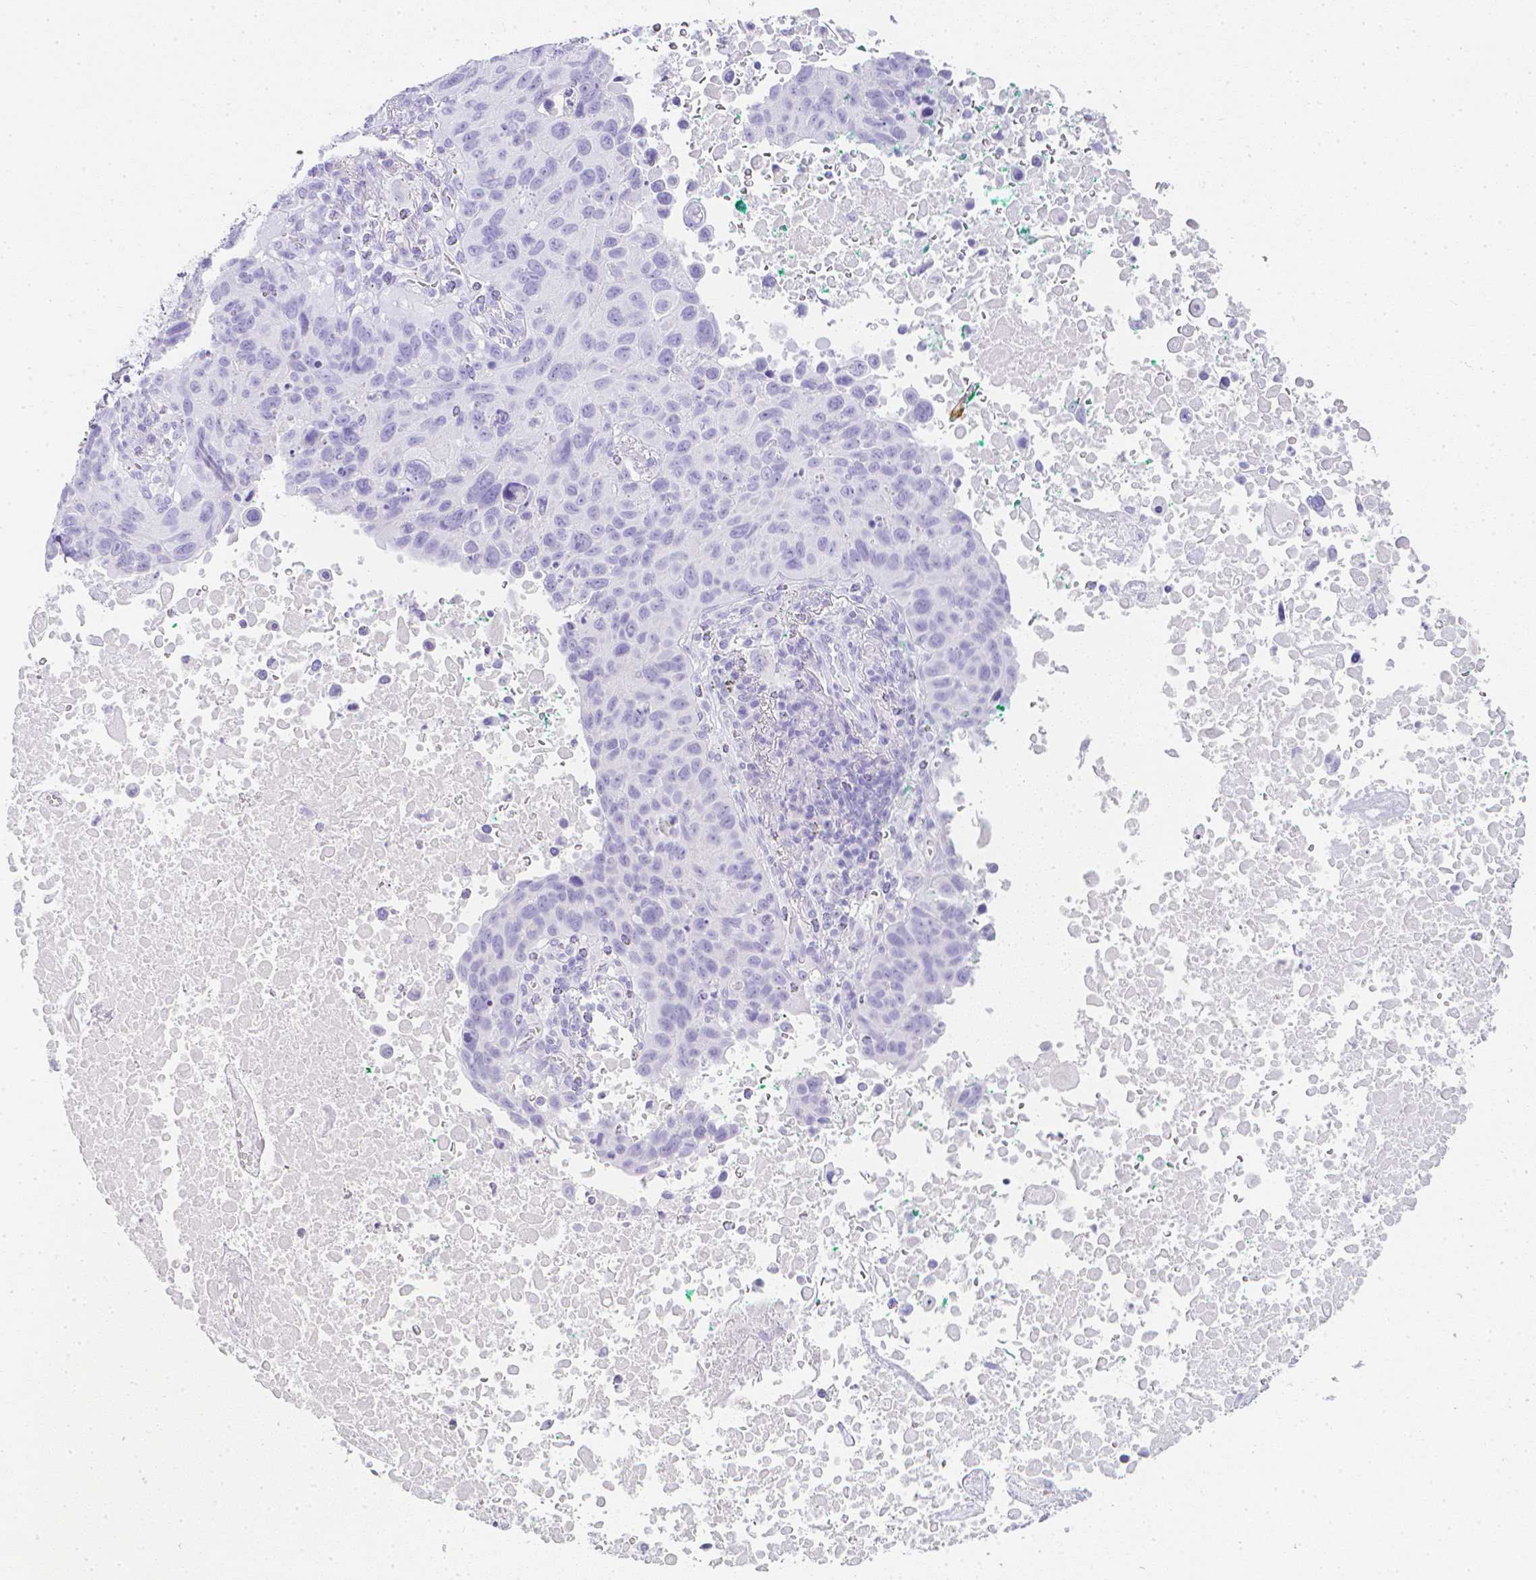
{"staining": {"intensity": "negative", "quantity": "none", "location": "none"}, "tissue": "lung cancer", "cell_type": "Tumor cells", "image_type": "cancer", "snomed": [{"axis": "morphology", "description": "Squamous cell carcinoma, NOS"}, {"axis": "topography", "description": "Lung"}], "caption": "Tumor cells show no significant staining in squamous cell carcinoma (lung).", "gene": "LGALS4", "patient": {"sex": "male", "age": 66}}